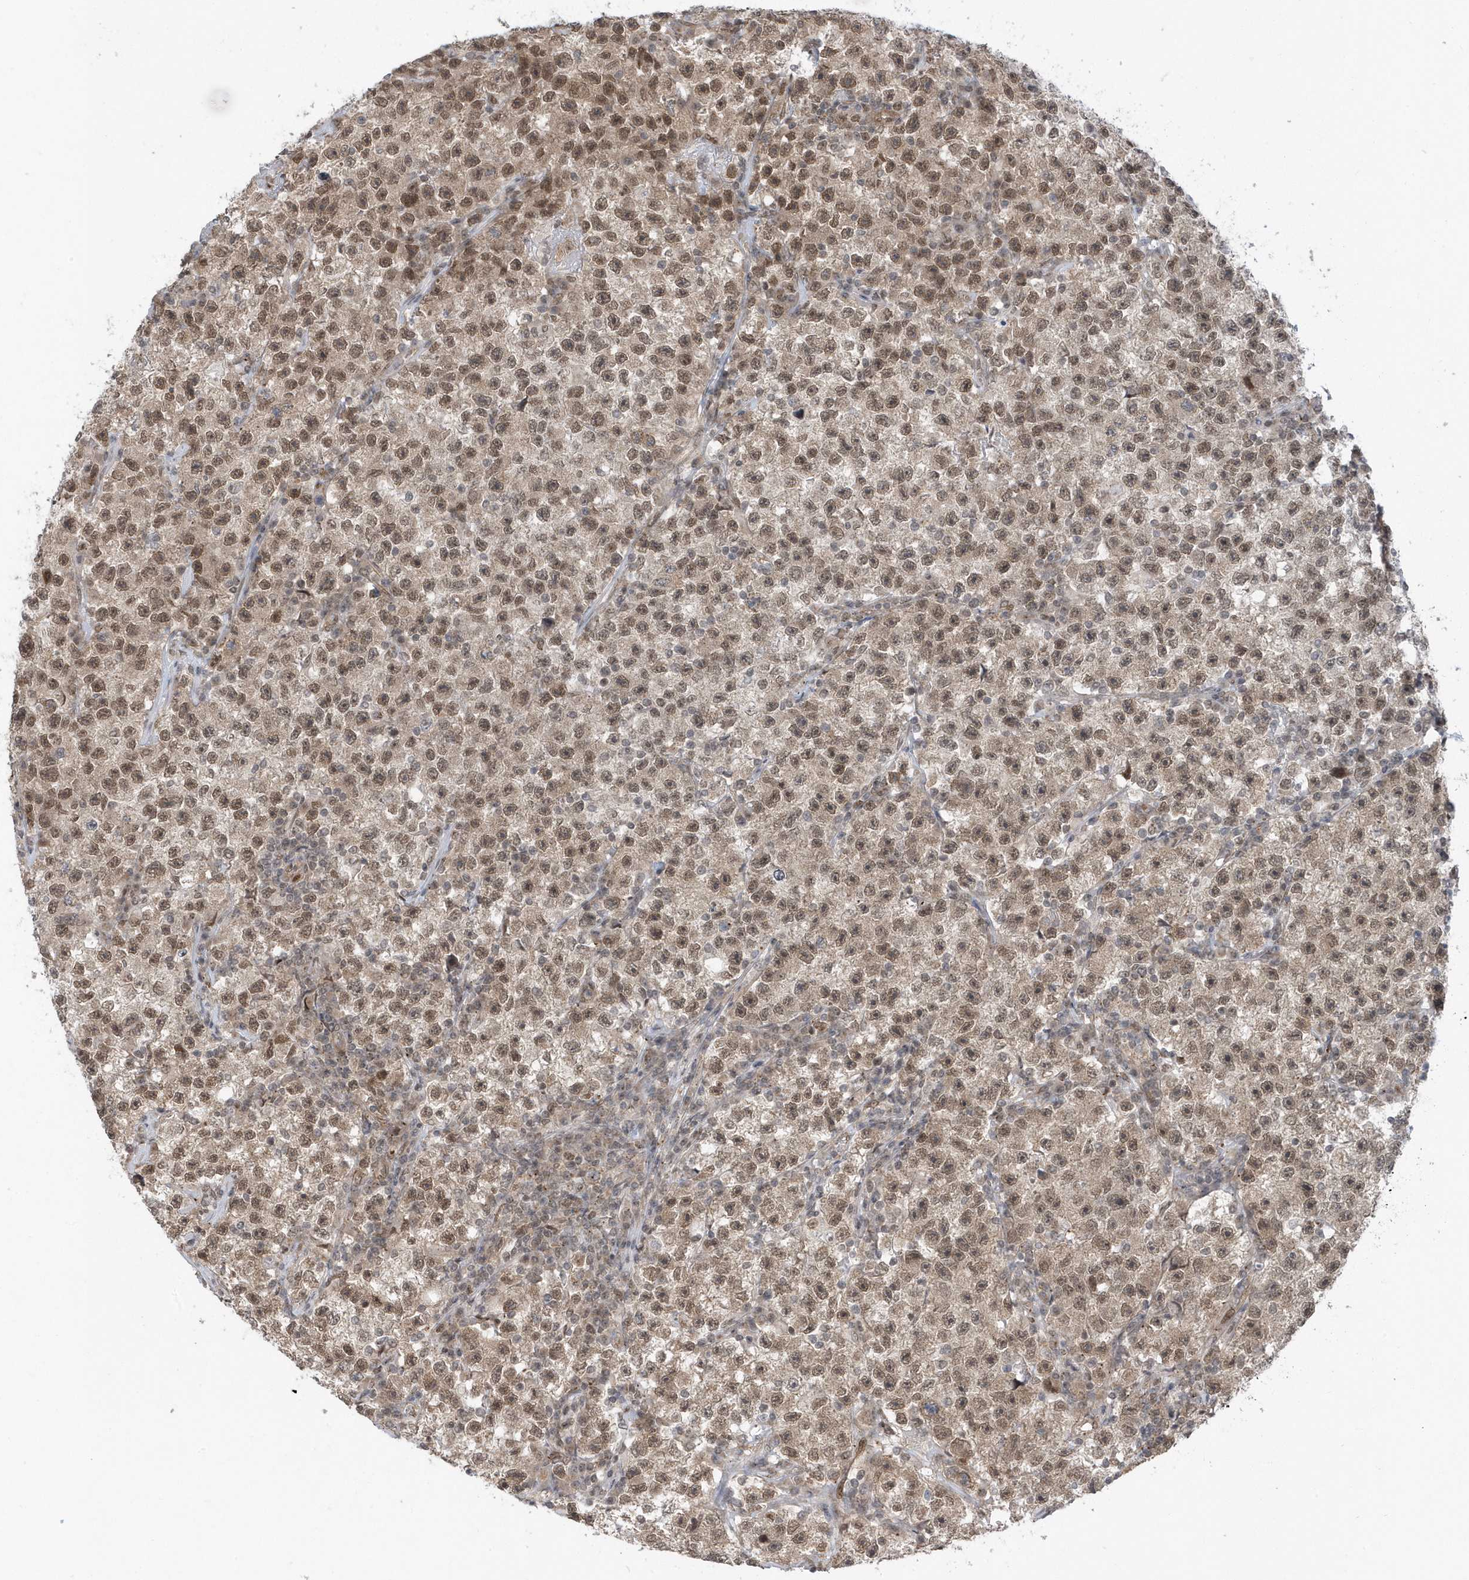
{"staining": {"intensity": "moderate", "quantity": ">75%", "location": "cytoplasmic/membranous,nuclear"}, "tissue": "testis cancer", "cell_type": "Tumor cells", "image_type": "cancer", "snomed": [{"axis": "morphology", "description": "Seminoma, NOS"}, {"axis": "topography", "description": "Testis"}], "caption": "Tumor cells display medium levels of moderate cytoplasmic/membranous and nuclear expression in approximately >75% of cells in human testis cancer.", "gene": "USP53", "patient": {"sex": "male", "age": 22}}